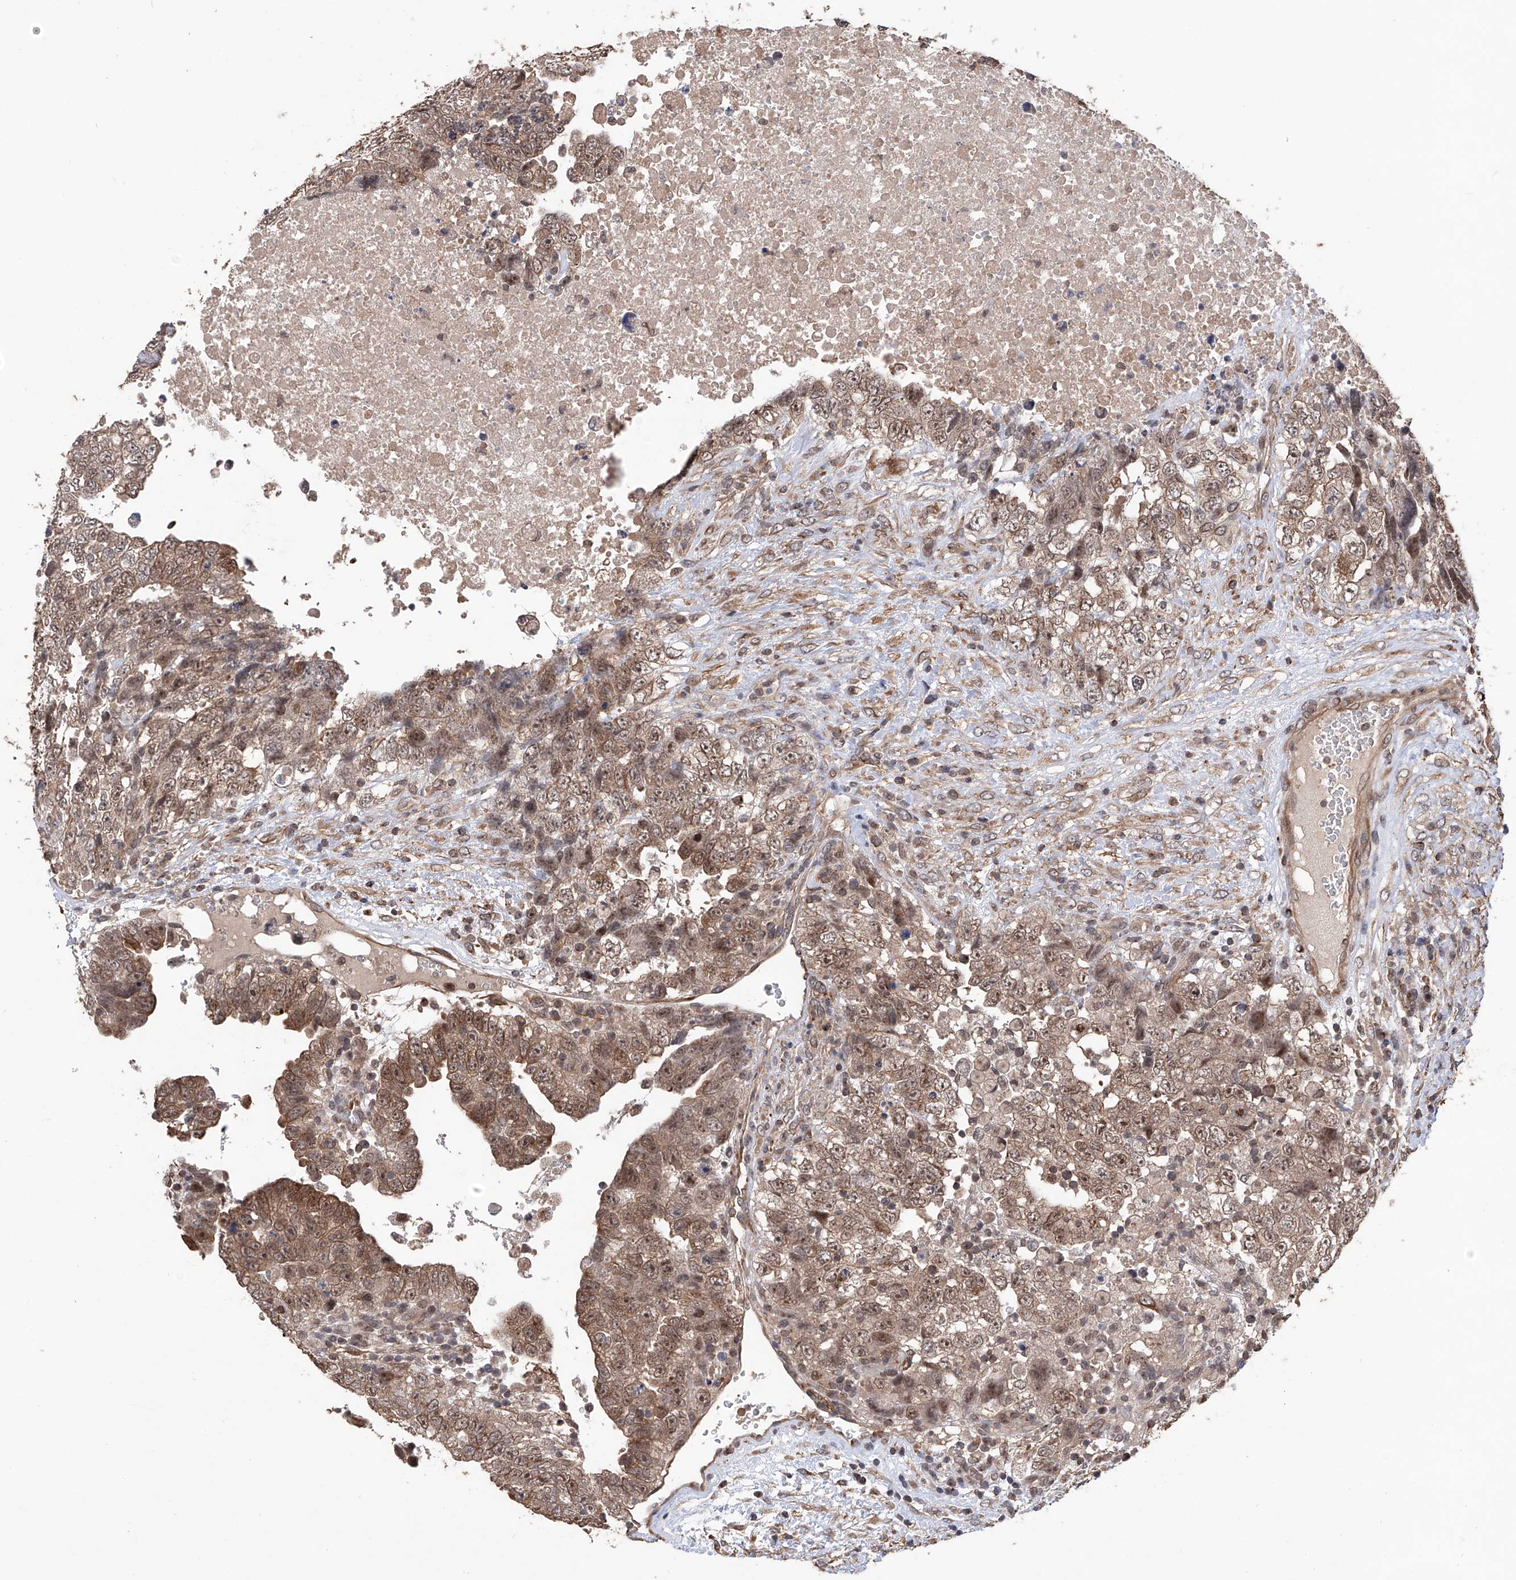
{"staining": {"intensity": "moderate", "quantity": ">75%", "location": "cytoplasmic/membranous,nuclear"}, "tissue": "testis cancer", "cell_type": "Tumor cells", "image_type": "cancer", "snomed": [{"axis": "morphology", "description": "Carcinoma, Embryonal, NOS"}, {"axis": "topography", "description": "Testis"}], "caption": "IHC histopathology image of neoplastic tissue: testis embryonal carcinoma stained using immunohistochemistry (IHC) displays medium levels of moderate protein expression localized specifically in the cytoplasmic/membranous and nuclear of tumor cells, appearing as a cytoplasmic/membranous and nuclear brown color.", "gene": "LYSMD4", "patient": {"sex": "male", "age": 37}}